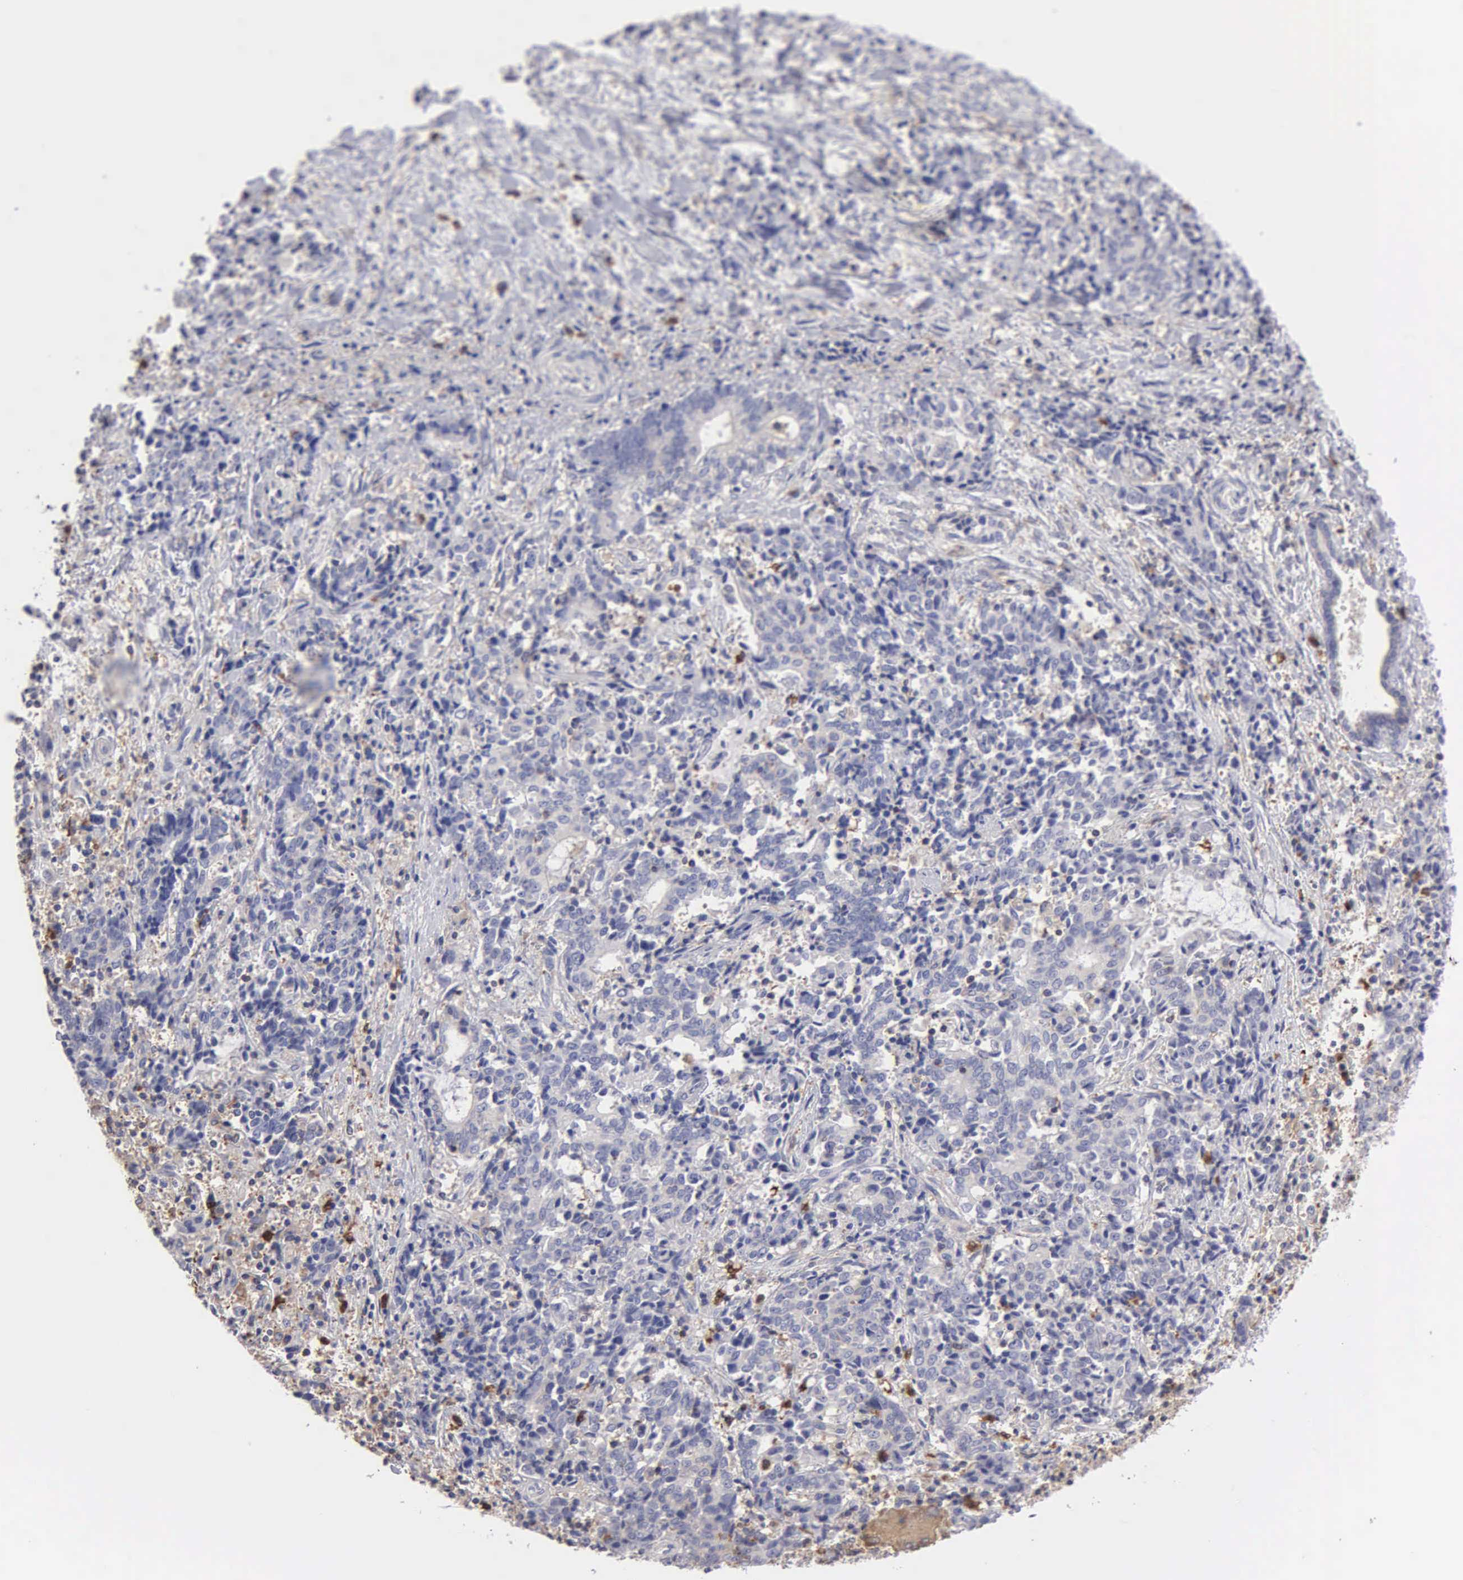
{"staining": {"intensity": "negative", "quantity": "none", "location": "none"}, "tissue": "liver cancer", "cell_type": "Tumor cells", "image_type": "cancer", "snomed": [{"axis": "morphology", "description": "Cholangiocarcinoma"}, {"axis": "topography", "description": "Liver"}], "caption": "A high-resolution micrograph shows immunohistochemistry (IHC) staining of liver cholangiocarcinoma, which exhibits no significant positivity in tumor cells.", "gene": "G6PD", "patient": {"sex": "male", "age": 57}}